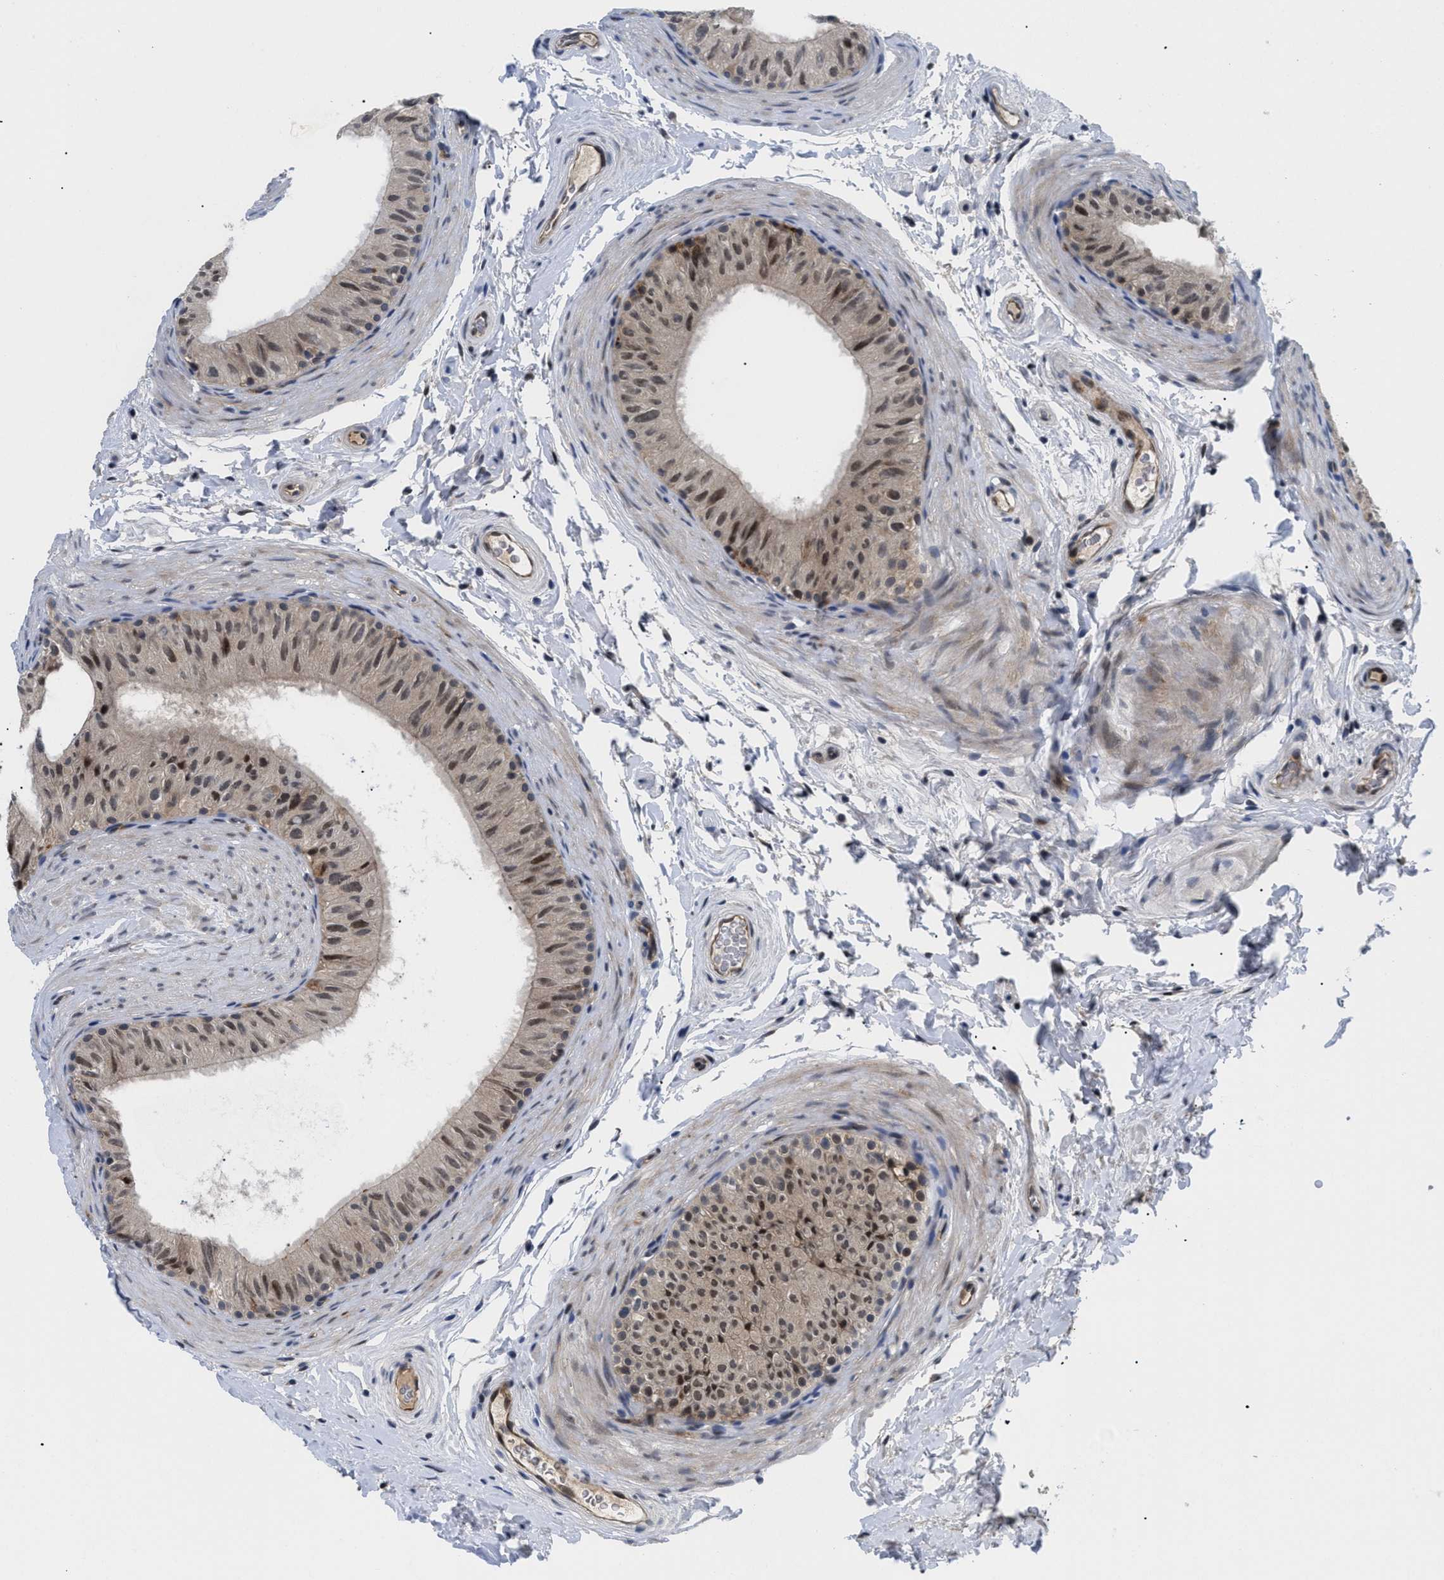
{"staining": {"intensity": "moderate", "quantity": ">75%", "location": "cytoplasmic/membranous,nuclear"}, "tissue": "epididymis", "cell_type": "Glandular cells", "image_type": "normal", "snomed": [{"axis": "morphology", "description": "Normal tissue, NOS"}, {"axis": "topography", "description": "Epididymis"}], "caption": "Benign epididymis displays moderate cytoplasmic/membranous,nuclear expression in approximately >75% of glandular cells, visualized by immunohistochemistry. The staining was performed using DAB, with brown indicating positive protein expression. Nuclei are stained blue with hematoxylin.", "gene": "SLC29A2", "patient": {"sex": "male", "age": 34}}